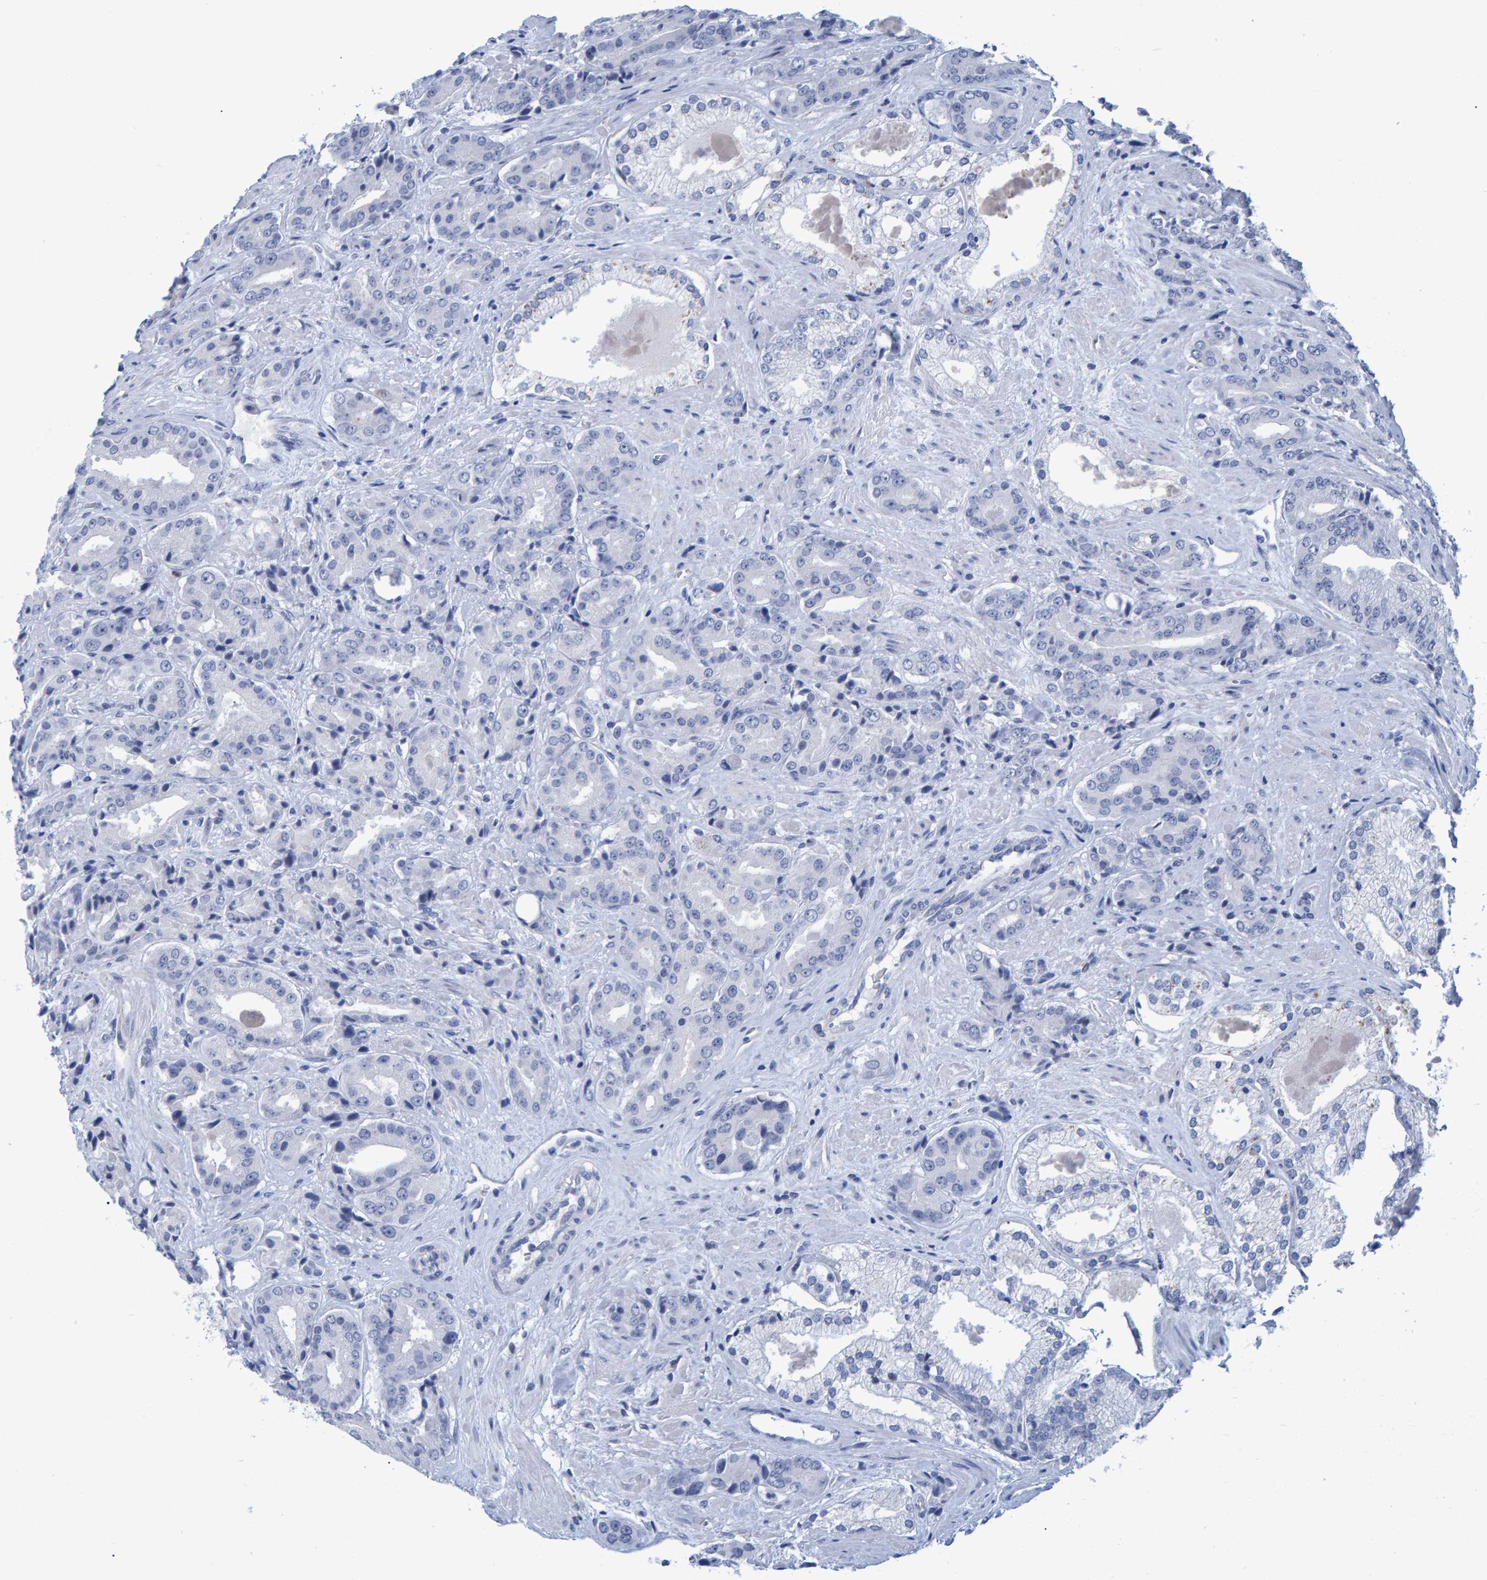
{"staining": {"intensity": "negative", "quantity": "none", "location": "none"}, "tissue": "prostate cancer", "cell_type": "Tumor cells", "image_type": "cancer", "snomed": [{"axis": "morphology", "description": "Adenocarcinoma, High grade"}, {"axis": "topography", "description": "Prostate"}], "caption": "A micrograph of prostate cancer (high-grade adenocarcinoma) stained for a protein displays no brown staining in tumor cells. The staining was performed using DAB (3,3'-diaminobenzidine) to visualize the protein expression in brown, while the nuclei were stained in blue with hematoxylin (Magnification: 20x).", "gene": "PROCA1", "patient": {"sex": "male", "age": 71}}